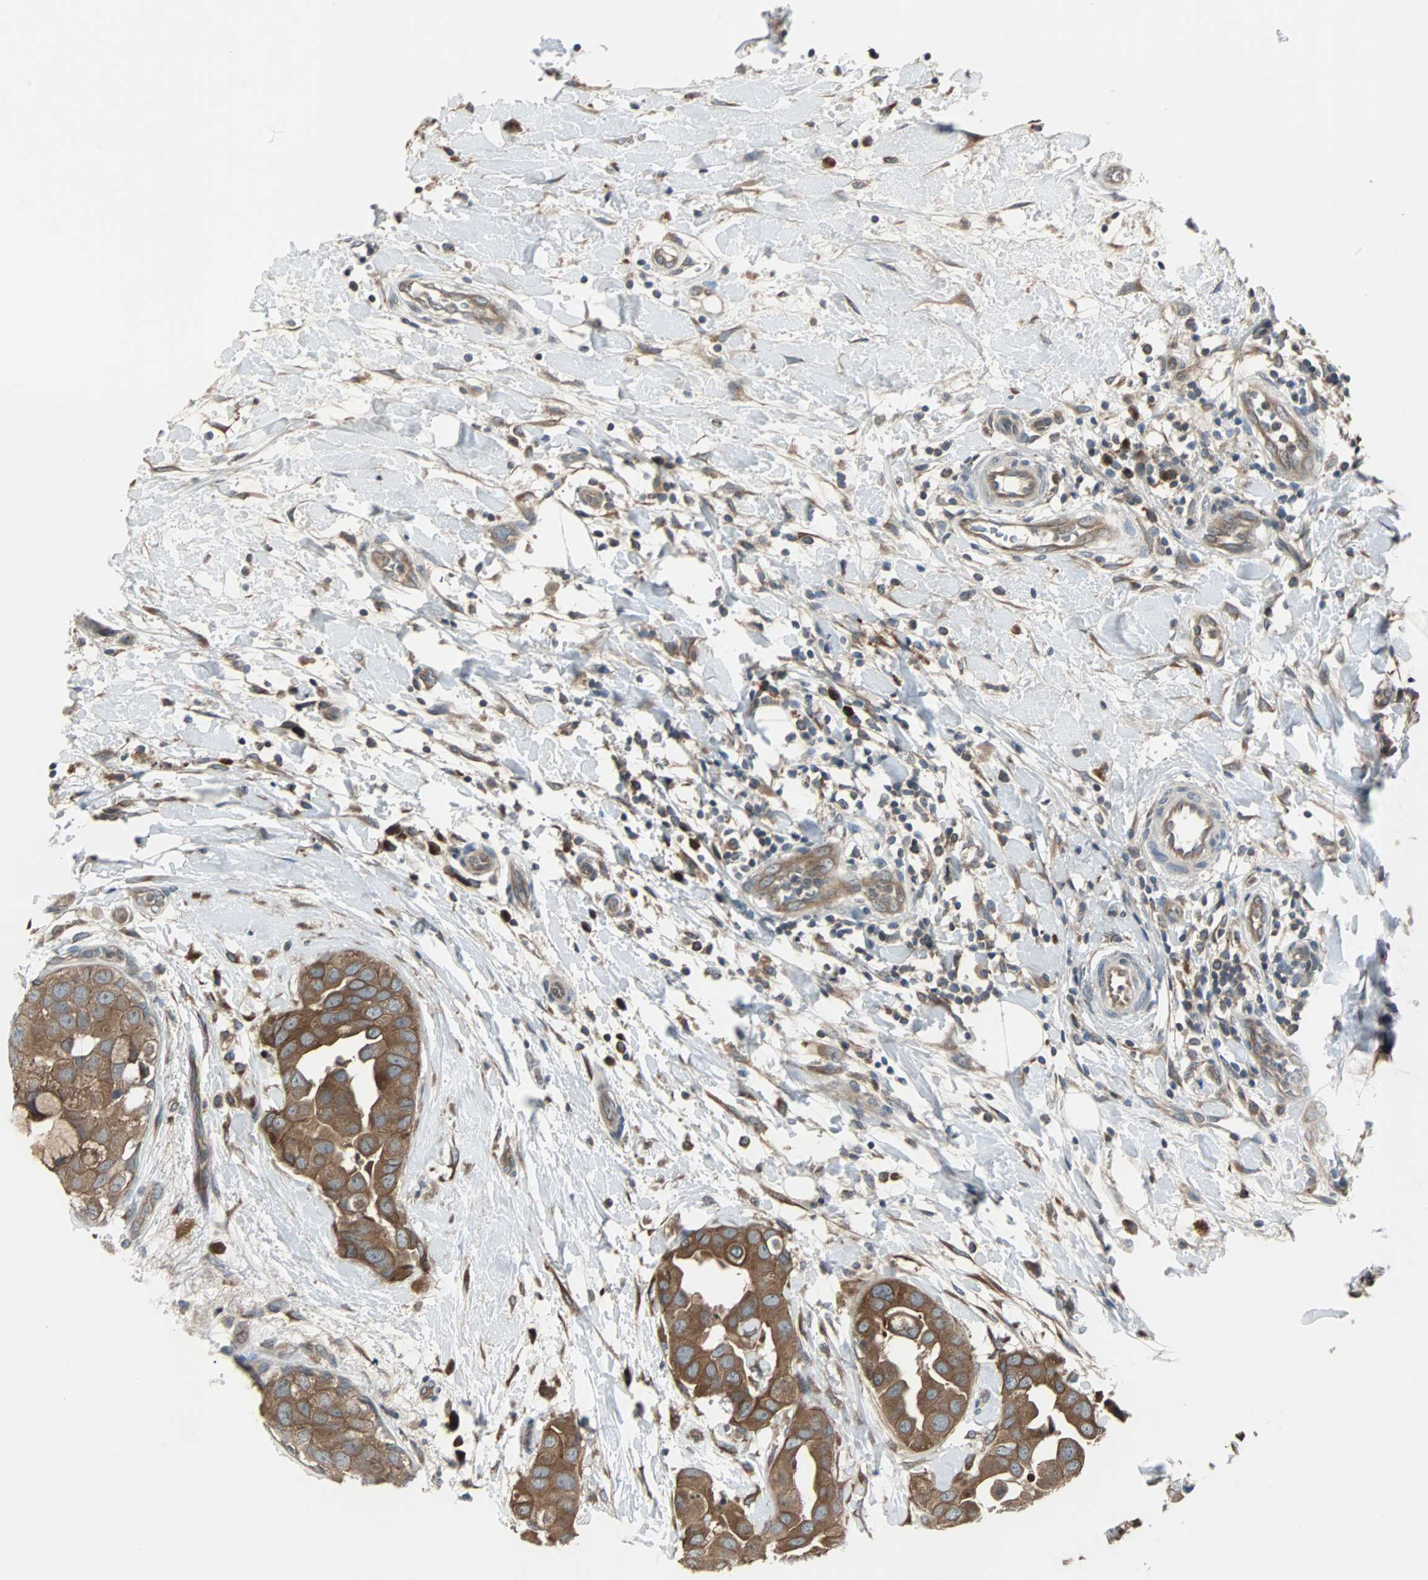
{"staining": {"intensity": "moderate", "quantity": ">75%", "location": "cytoplasmic/membranous"}, "tissue": "breast cancer", "cell_type": "Tumor cells", "image_type": "cancer", "snomed": [{"axis": "morphology", "description": "Duct carcinoma"}, {"axis": "topography", "description": "Breast"}], "caption": "This histopathology image displays breast invasive ductal carcinoma stained with immunohistochemistry to label a protein in brown. The cytoplasmic/membranous of tumor cells show moderate positivity for the protein. Nuclei are counter-stained blue.", "gene": "ARF1", "patient": {"sex": "female", "age": 40}}